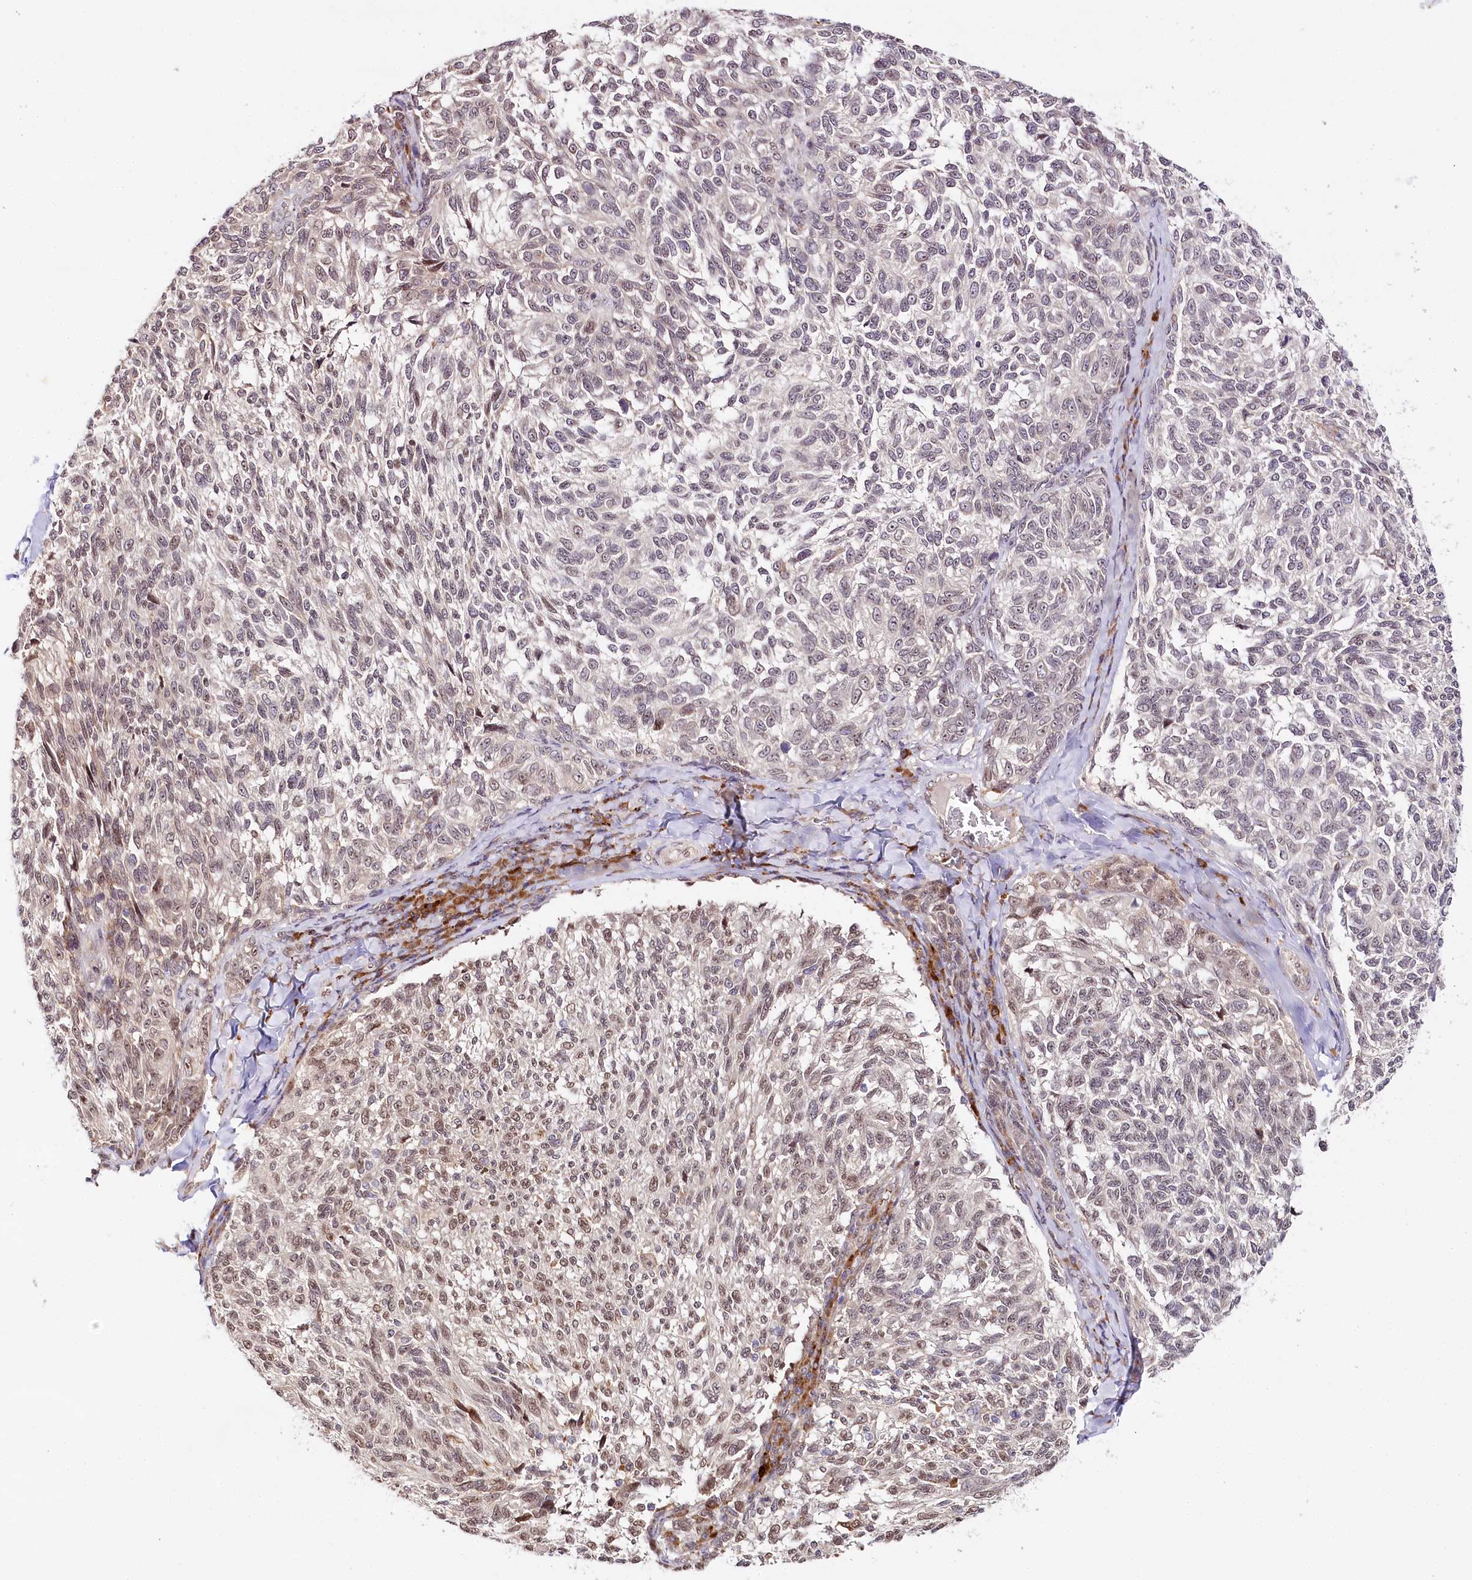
{"staining": {"intensity": "weak", "quantity": "25%-75%", "location": "nuclear"}, "tissue": "melanoma", "cell_type": "Tumor cells", "image_type": "cancer", "snomed": [{"axis": "morphology", "description": "Malignant melanoma, NOS"}, {"axis": "topography", "description": "Skin"}], "caption": "Immunohistochemistry histopathology image of neoplastic tissue: human melanoma stained using immunohistochemistry (IHC) exhibits low levels of weak protein expression localized specifically in the nuclear of tumor cells, appearing as a nuclear brown color.", "gene": "WDR36", "patient": {"sex": "female", "age": 73}}